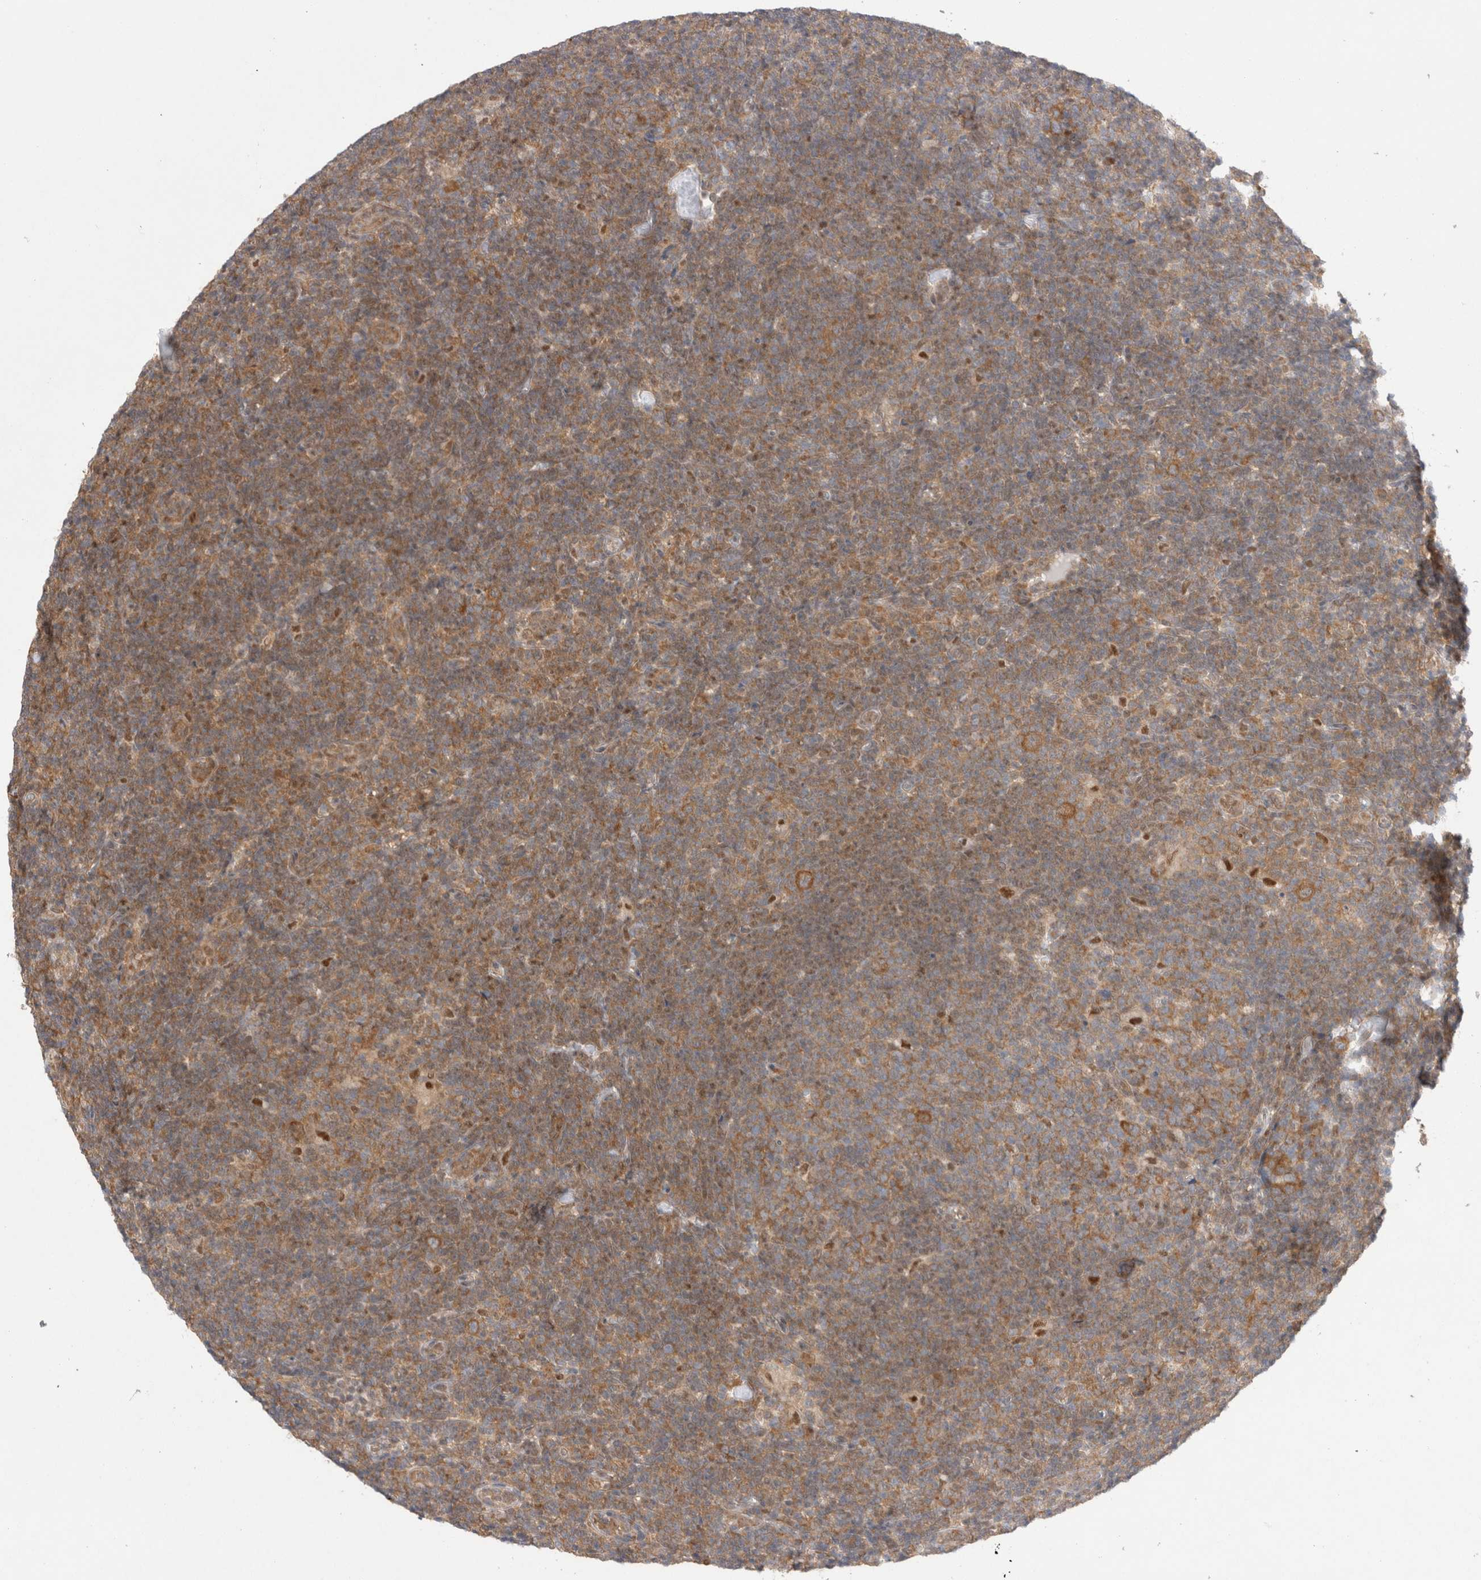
{"staining": {"intensity": "moderate", "quantity": ">75%", "location": "cytoplasmic/membranous"}, "tissue": "lymphoma", "cell_type": "Tumor cells", "image_type": "cancer", "snomed": [{"axis": "morphology", "description": "Hodgkin's disease, NOS"}, {"axis": "topography", "description": "Lymph node"}], "caption": "Immunohistochemistry (IHC) histopathology image of human Hodgkin's disease stained for a protein (brown), which reveals medium levels of moderate cytoplasmic/membranous positivity in approximately >75% of tumor cells.", "gene": "EIF3E", "patient": {"sex": "female", "age": 57}}